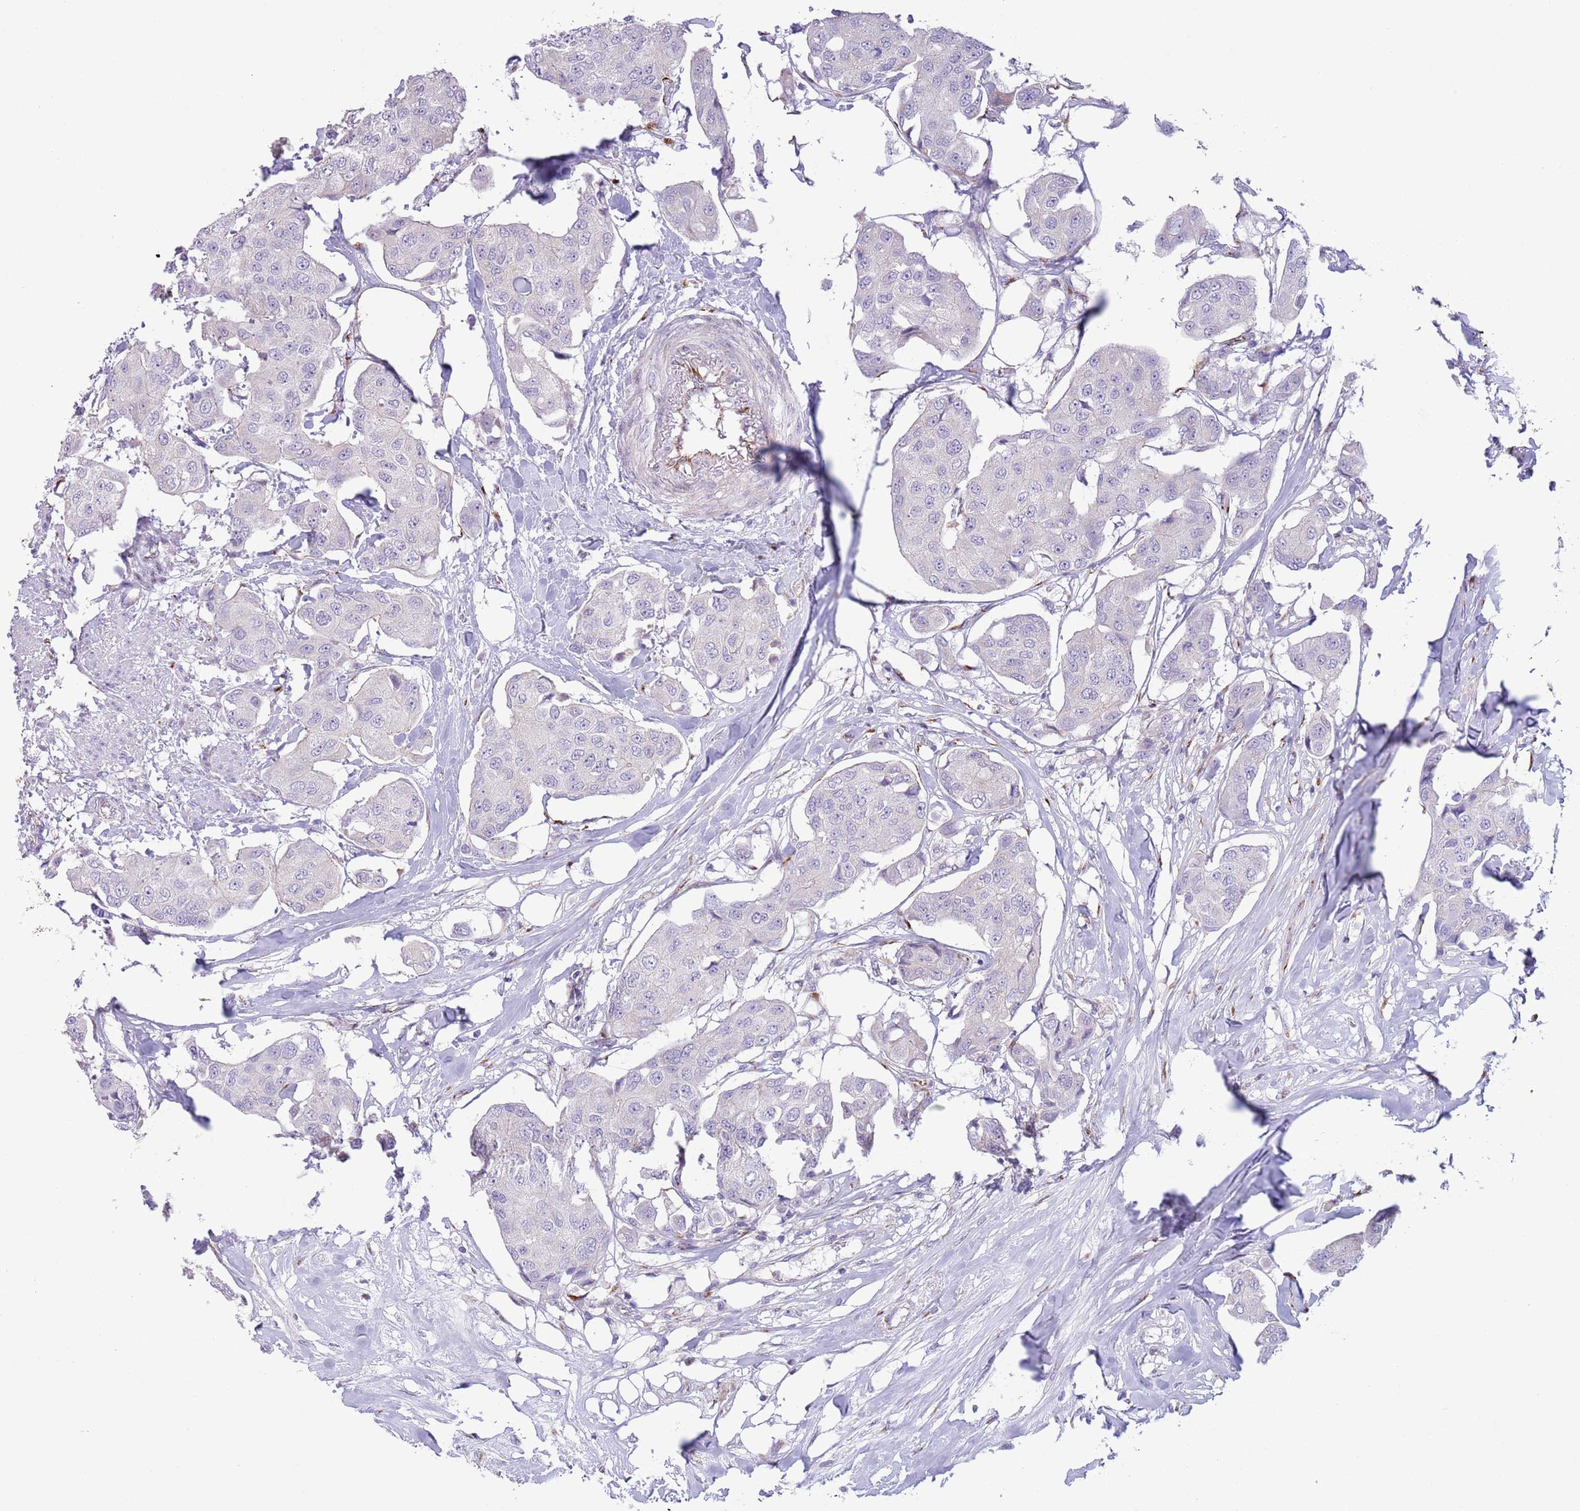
{"staining": {"intensity": "negative", "quantity": "none", "location": "none"}, "tissue": "breast cancer", "cell_type": "Tumor cells", "image_type": "cancer", "snomed": [{"axis": "morphology", "description": "Duct carcinoma"}, {"axis": "topography", "description": "Breast"}, {"axis": "topography", "description": "Lymph node"}], "caption": "Tumor cells show no significant protein staining in breast infiltrating ductal carcinoma.", "gene": "C20orf96", "patient": {"sex": "female", "age": 80}}